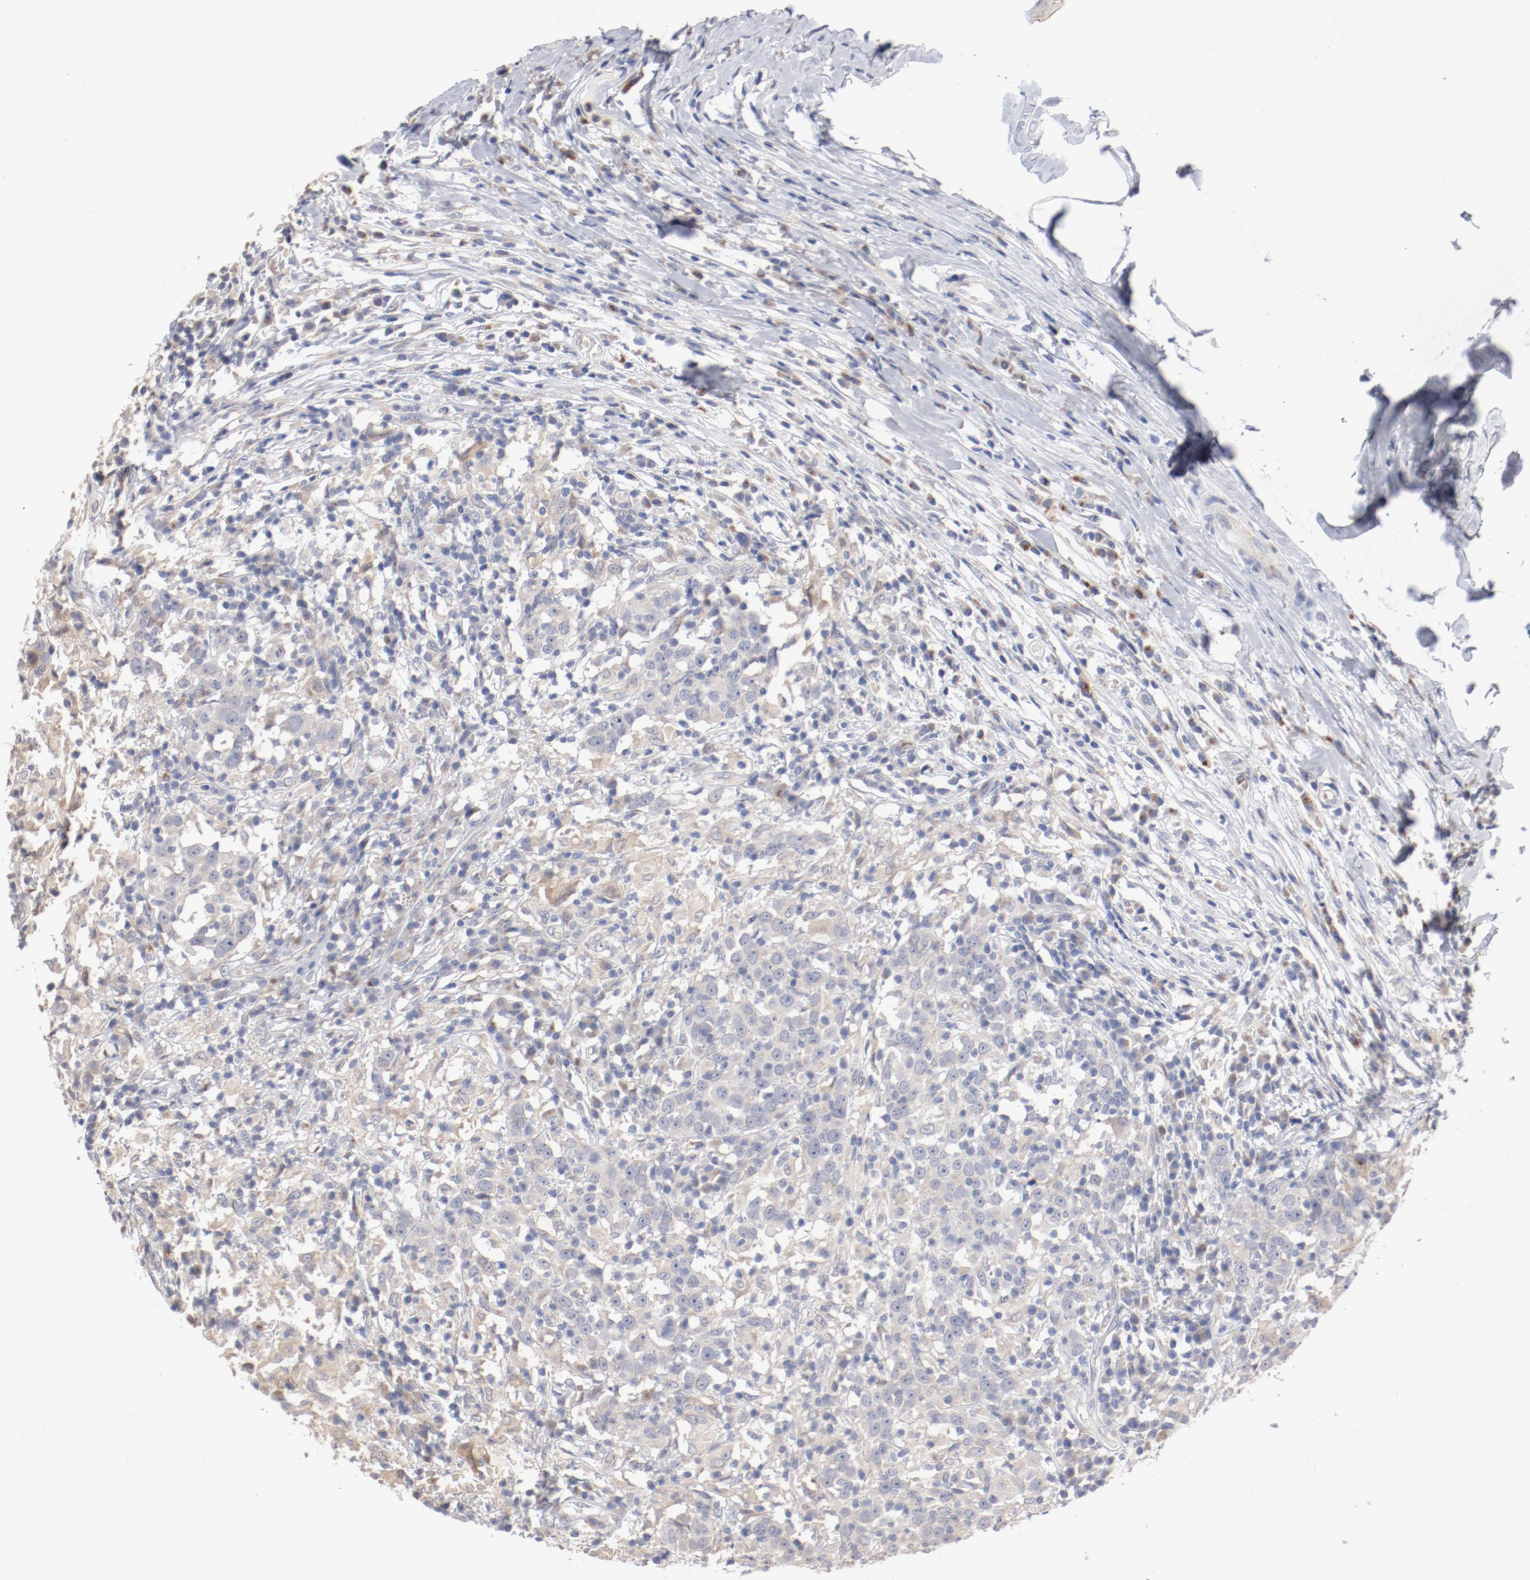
{"staining": {"intensity": "weak", "quantity": "<25%", "location": "cytoplasmic/membranous"}, "tissue": "head and neck cancer", "cell_type": "Tumor cells", "image_type": "cancer", "snomed": [{"axis": "morphology", "description": "Adenocarcinoma, NOS"}, {"axis": "topography", "description": "Salivary gland"}, {"axis": "topography", "description": "Head-Neck"}], "caption": "An immunohistochemistry image of head and neck cancer (adenocarcinoma) is shown. There is no staining in tumor cells of head and neck cancer (adenocarcinoma).", "gene": "AK7", "patient": {"sex": "female", "age": 65}}